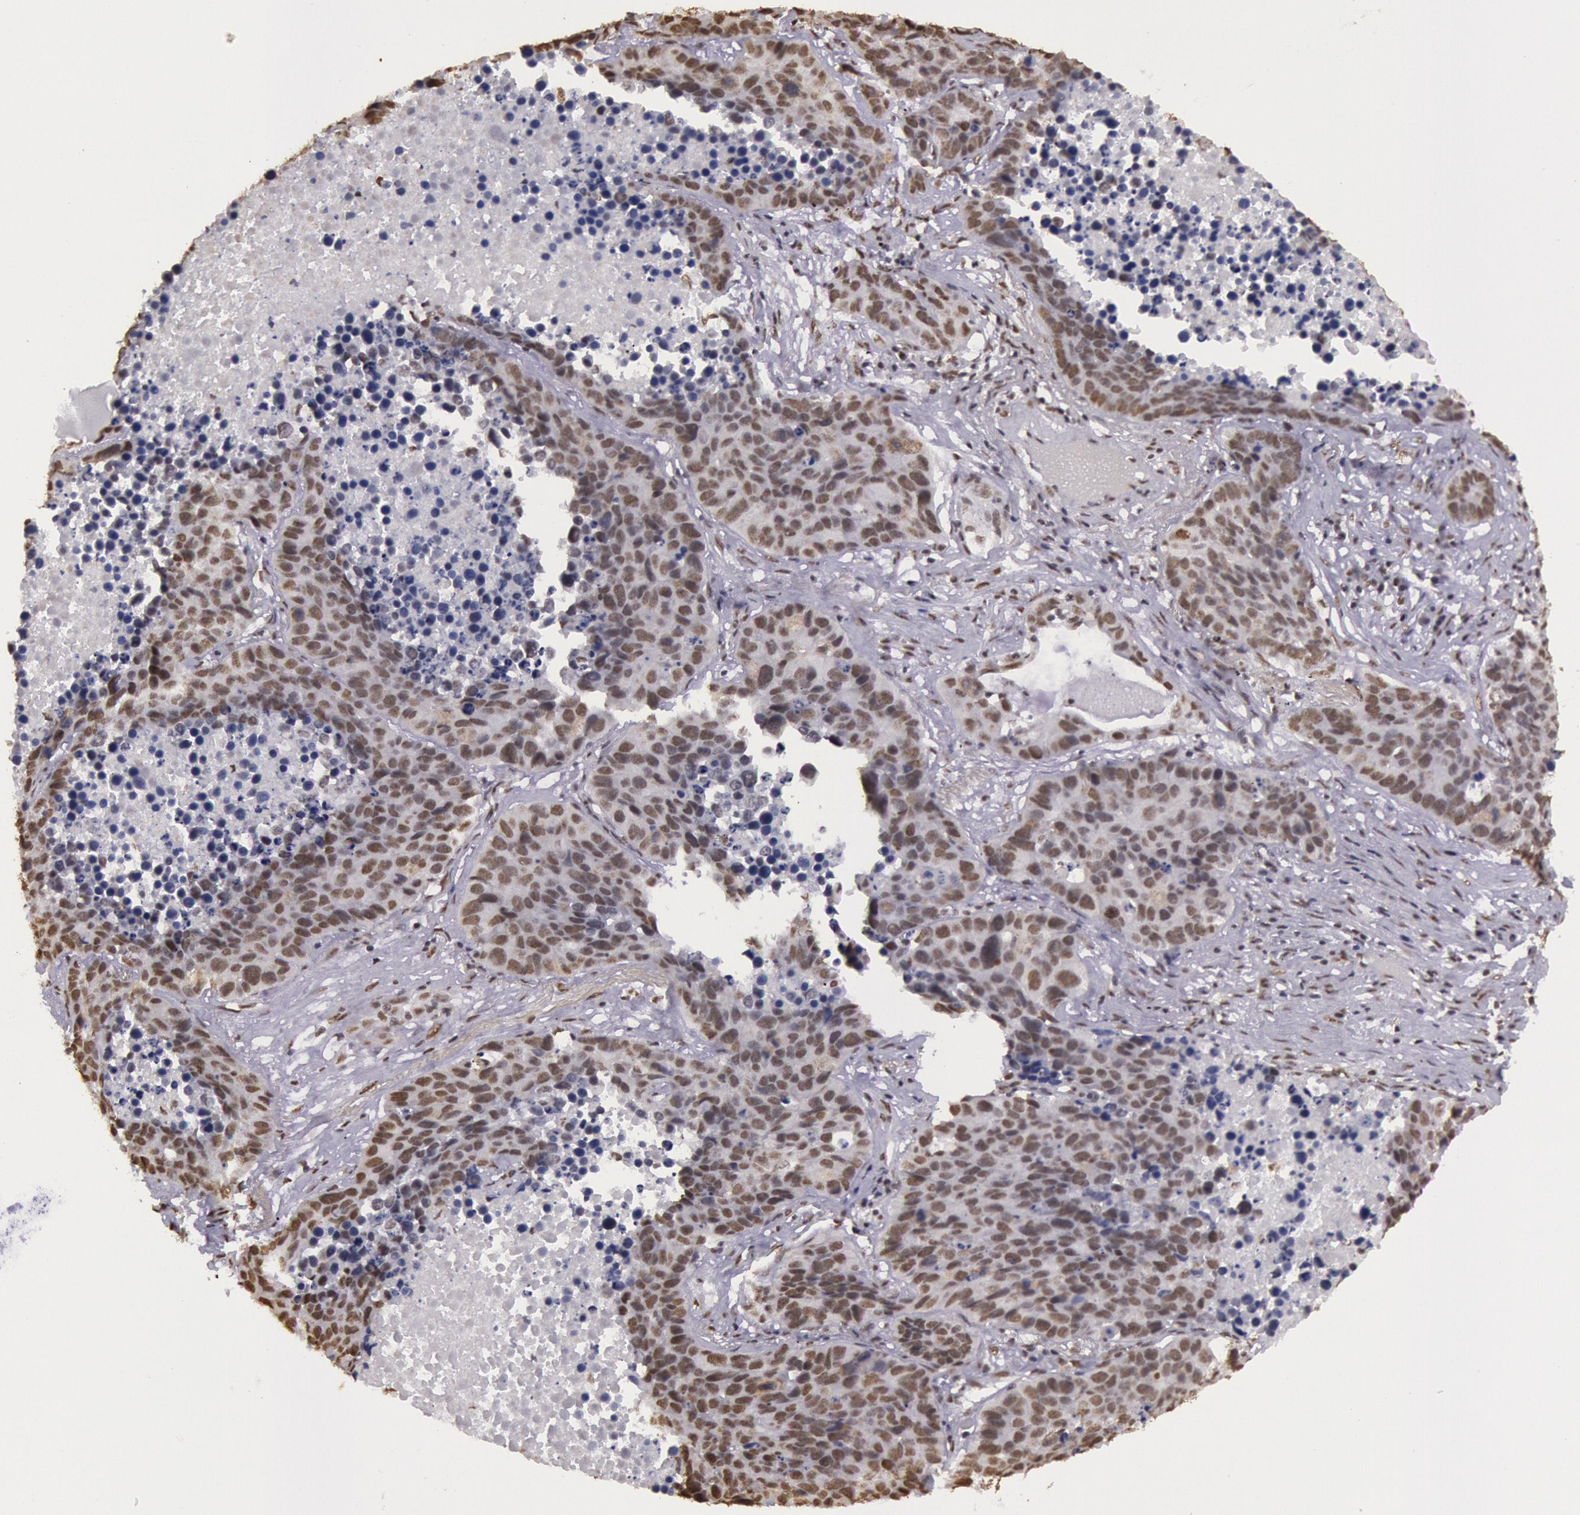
{"staining": {"intensity": "weak", "quantity": ">75%", "location": "nuclear"}, "tissue": "lung cancer", "cell_type": "Tumor cells", "image_type": "cancer", "snomed": [{"axis": "morphology", "description": "Carcinoid, malignant, NOS"}, {"axis": "topography", "description": "Lung"}], "caption": "Carcinoid (malignant) (lung) stained for a protein reveals weak nuclear positivity in tumor cells.", "gene": "HNRNPH2", "patient": {"sex": "male", "age": 60}}